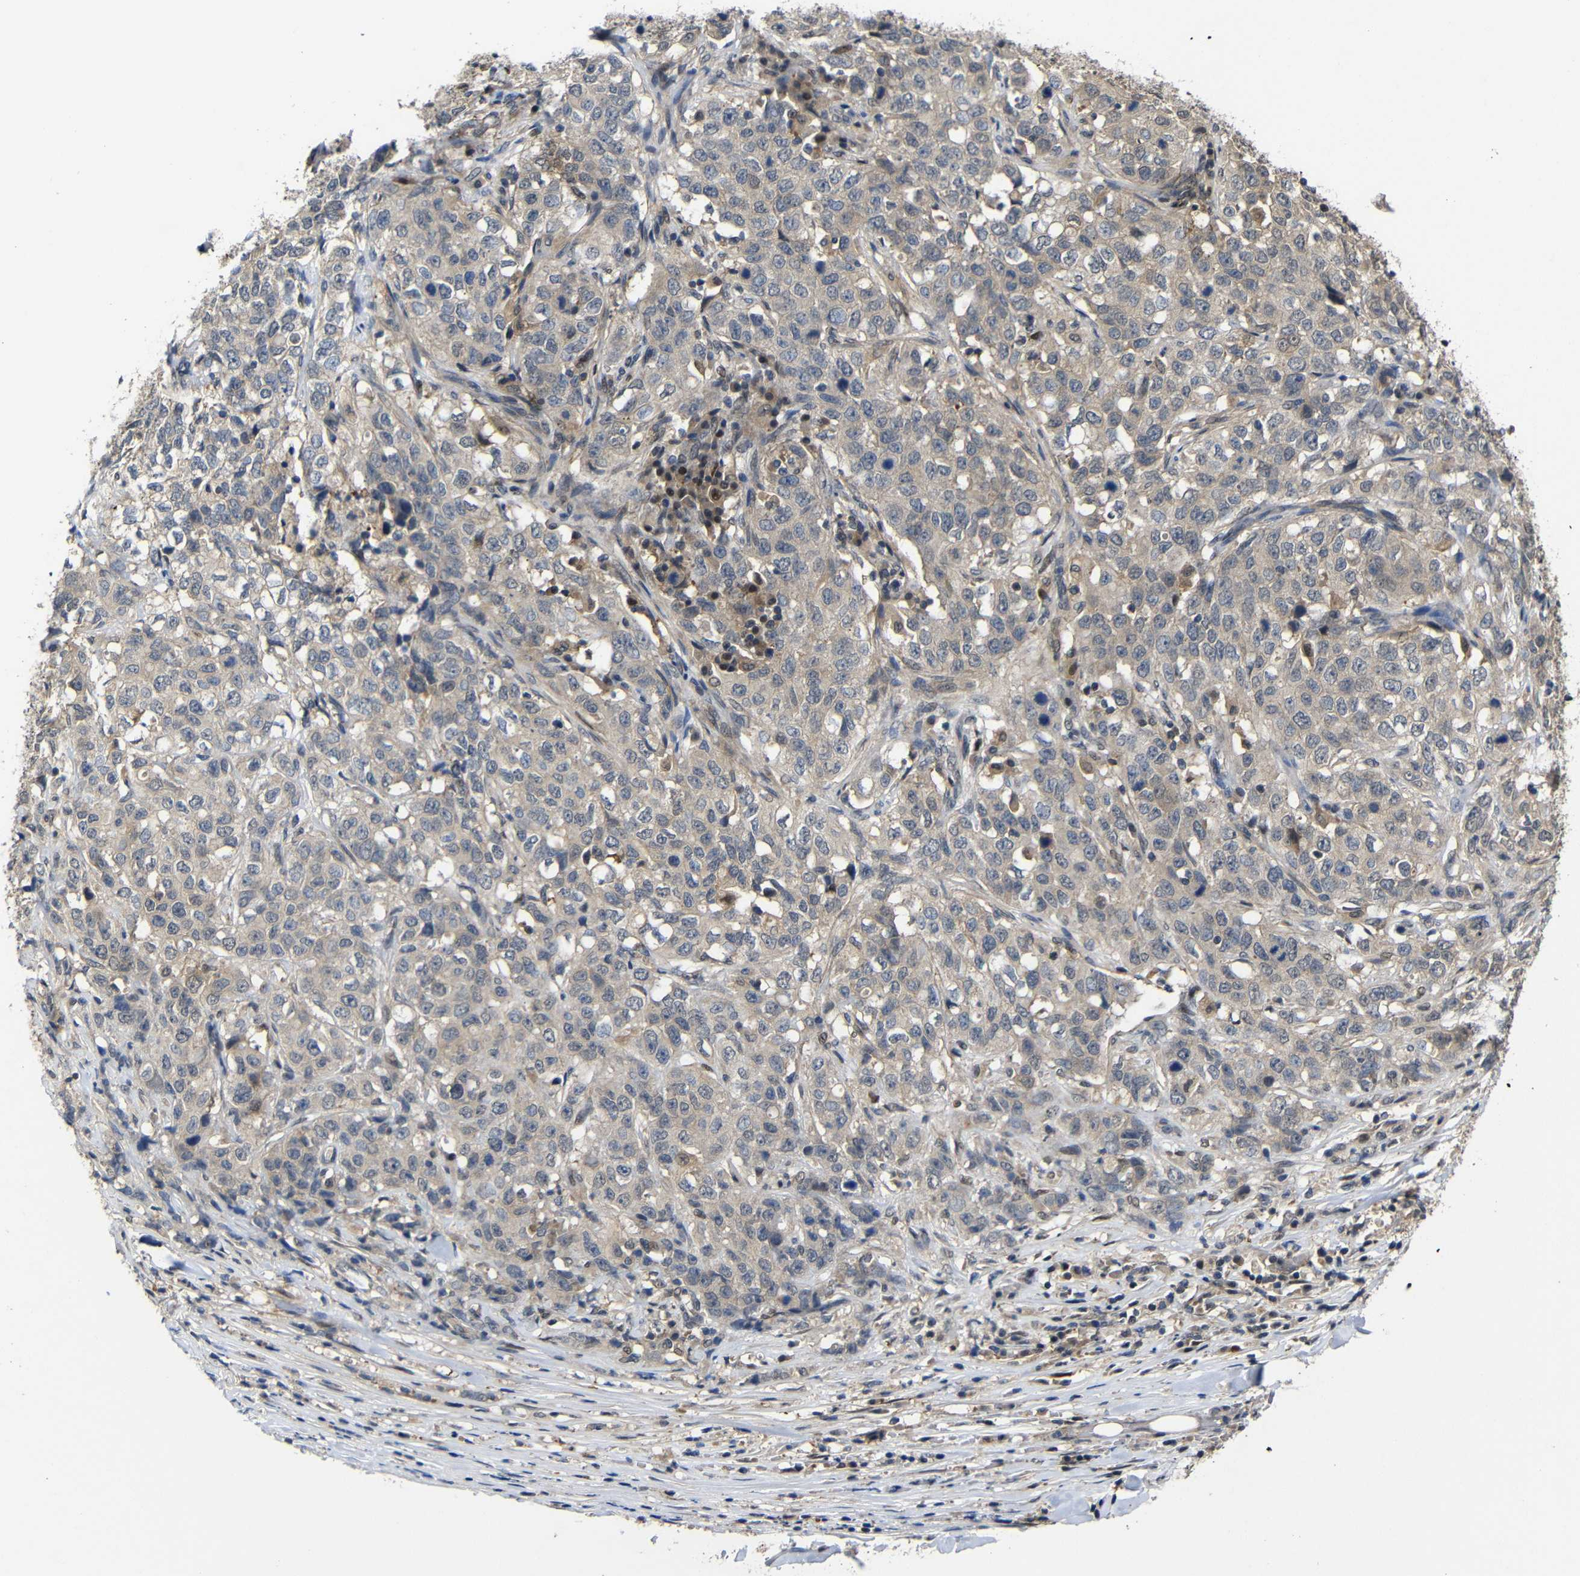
{"staining": {"intensity": "negative", "quantity": "none", "location": "none"}, "tissue": "stomach cancer", "cell_type": "Tumor cells", "image_type": "cancer", "snomed": [{"axis": "morphology", "description": "Adenocarcinoma, NOS"}, {"axis": "topography", "description": "Stomach"}], "caption": "There is no significant expression in tumor cells of stomach adenocarcinoma.", "gene": "ATG12", "patient": {"sex": "male", "age": 48}}